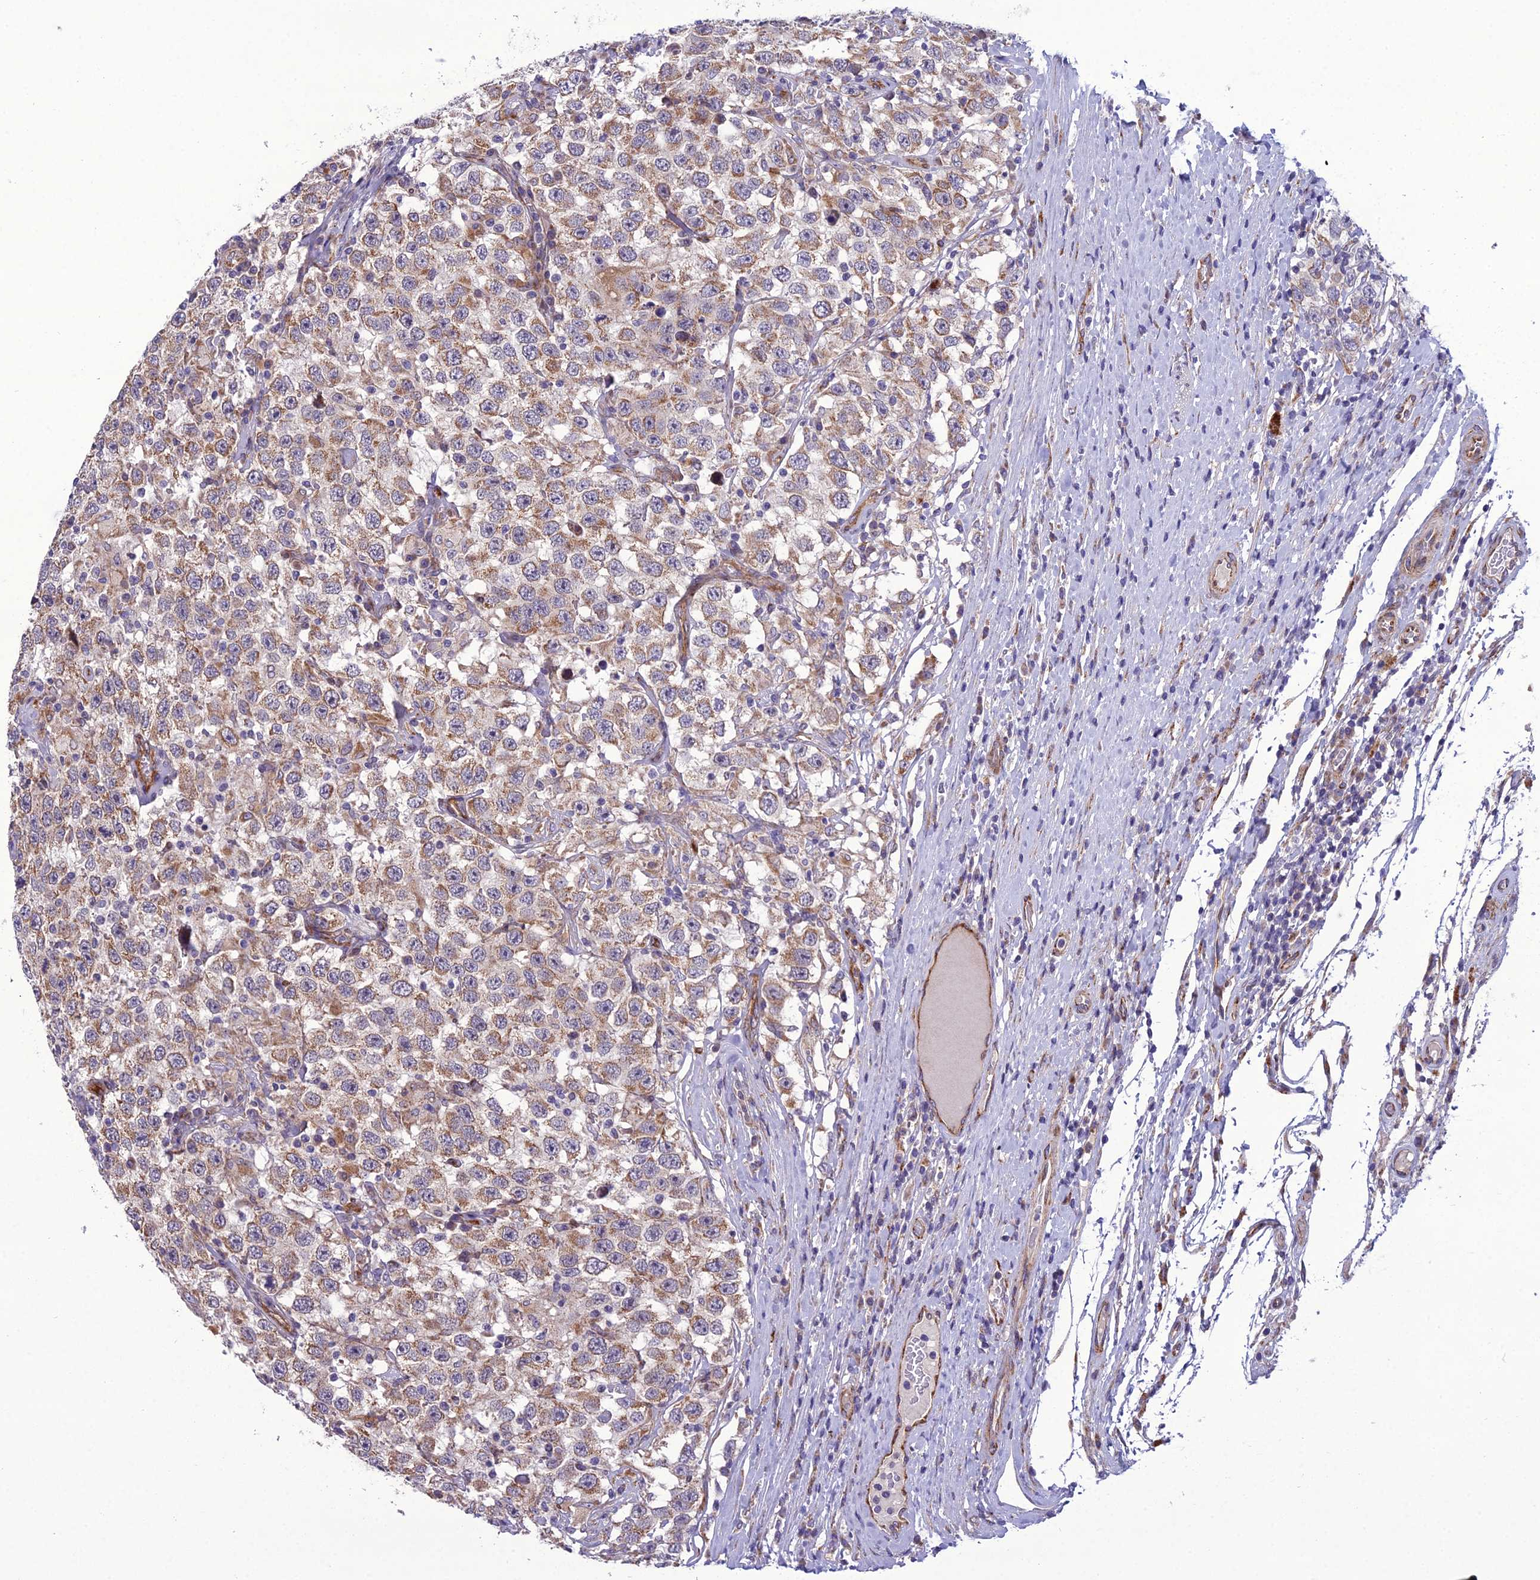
{"staining": {"intensity": "moderate", "quantity": ">75%", "location": "cytoplasmic/membranous"}, "tissue": "testis cancer", "cell_type": "Tumor cells", "image_type": "cancer", "snomed": [{"axis": "morphology", "description": "Seminoma, NOS"}, {"axis": "topography", "description": "Testis"}], "caption": "The immunohistochemical stain highlights moderate cytoplasmic/membranous staining in tumor cells of testis seminoma tissue.", "gene": "NODAL", "patient": {"sex": "male", "age": 41}}